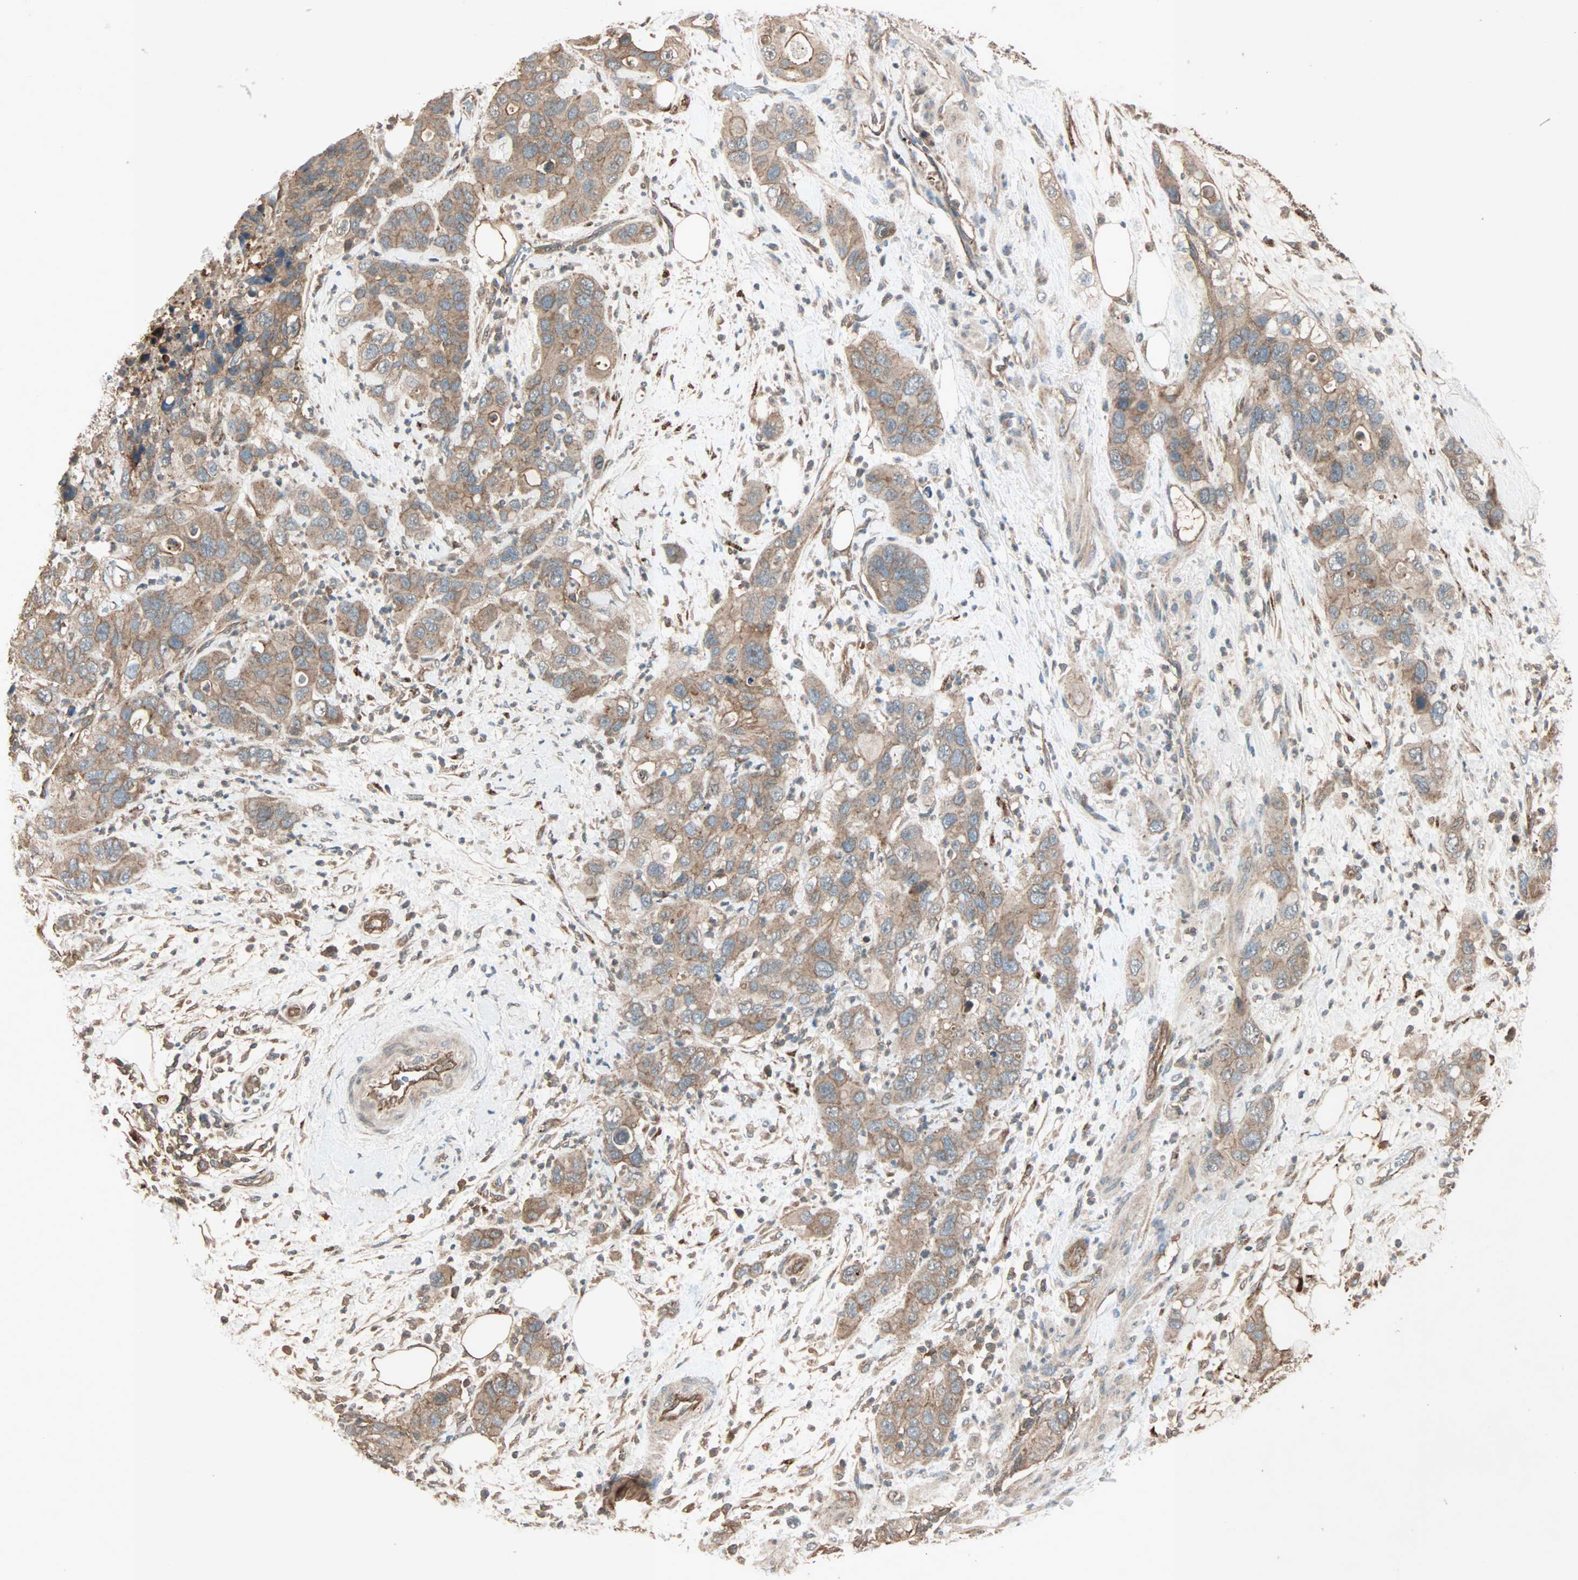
{"staining": {"intensity": "moderate", "quantity": ">75%", "location": "cytoplasmic/membranous"}, "tissue": "pancreatic cancer", "cell_type": "Tumor cells", "image_type": "cancer", "snomed": [{"axis": "morphology", "description": "Adenocarcinoma, NOS"}, {"axis": "topography", "description": "Pancreas"}], "caption": "This is an image of immunohistochemistry (IHC) staining of pancreatic cancer (adenocarcinoma), which shows moderate staining in the cytoplasmic/membranous of tumor cells.", "gene": "MAP3K21", "patient": {"sex": "female", "age": 71}}